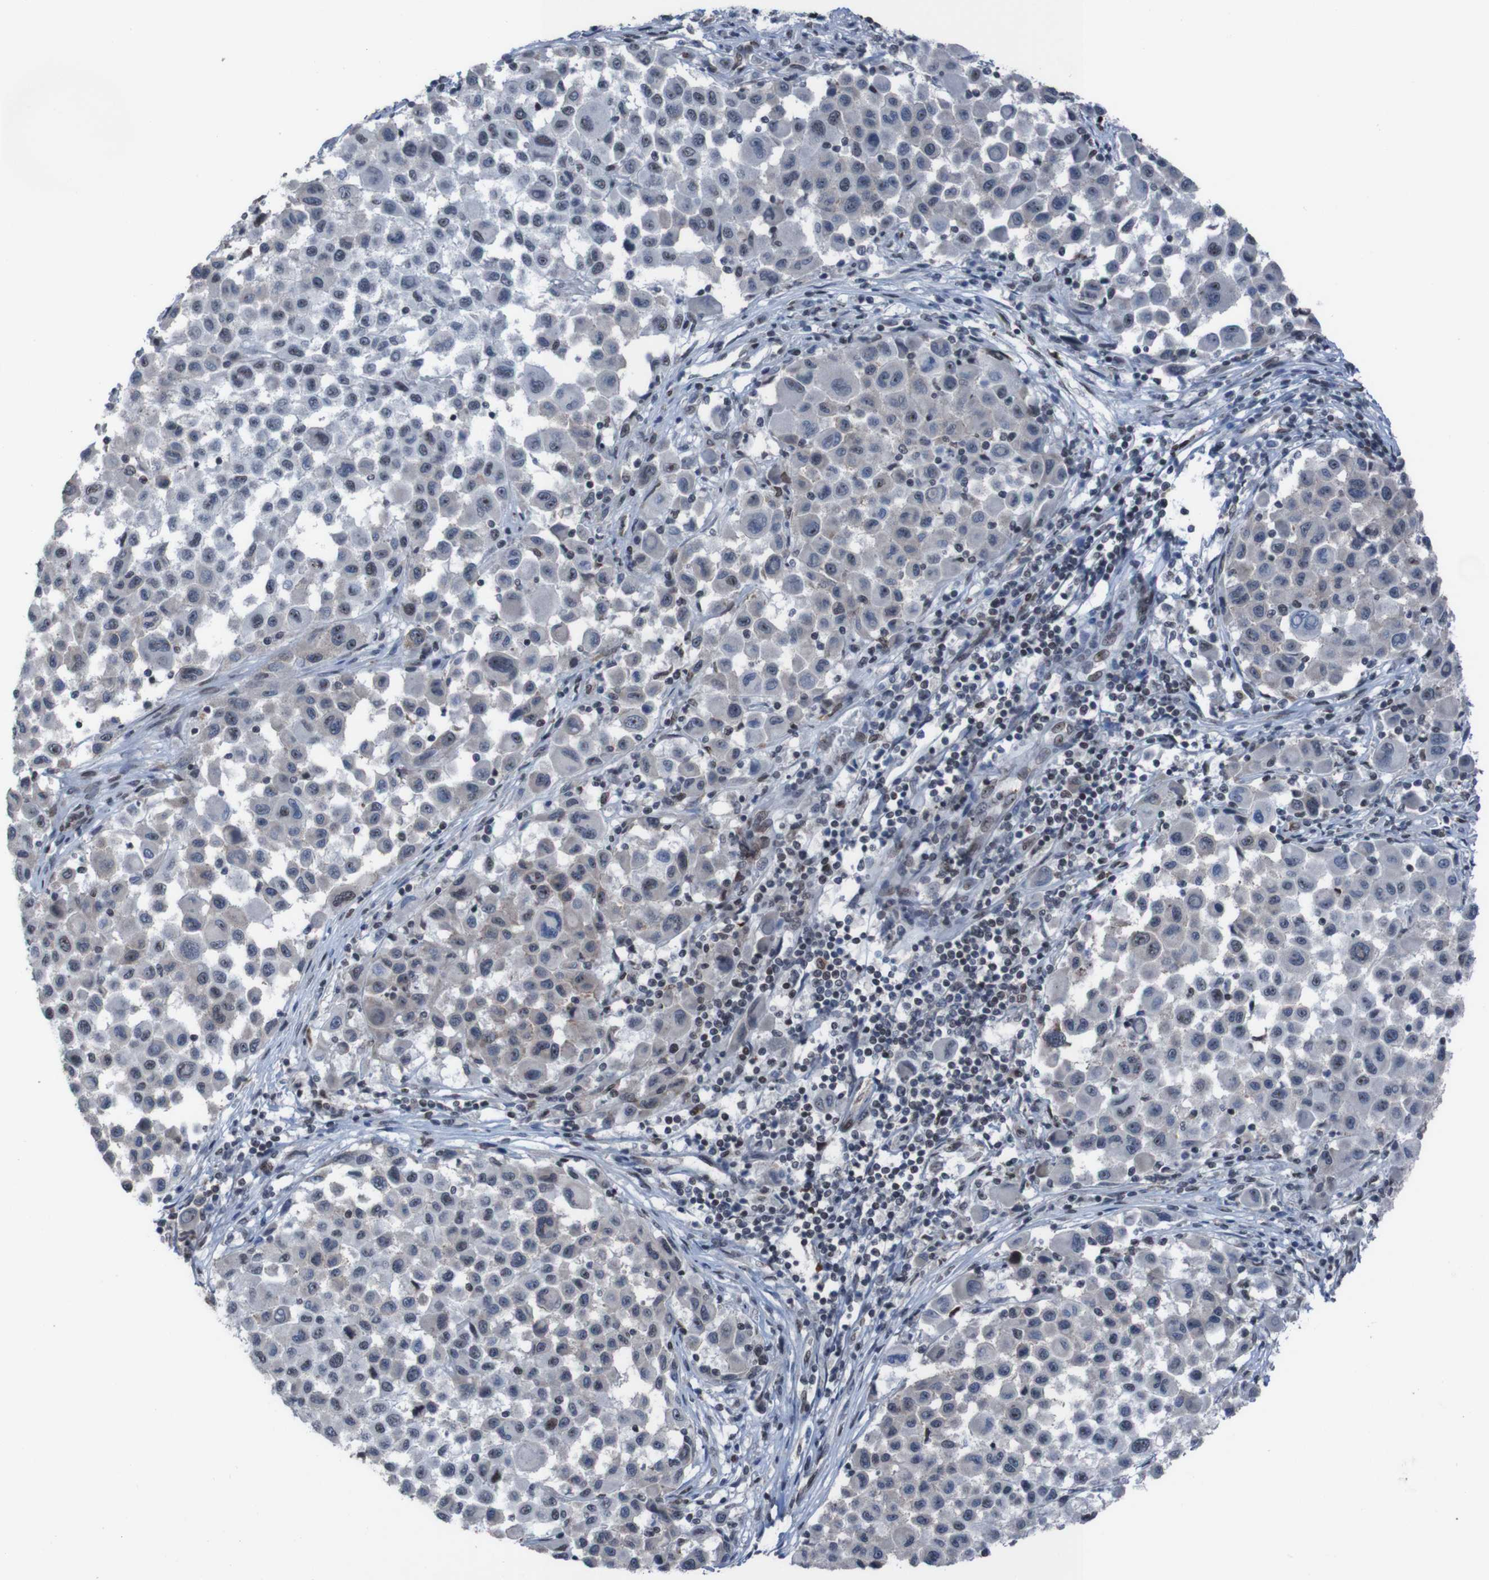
{"staining": {"intensity": "moderate", "quantity": "<25%", "location": "nuclear"}, "tissue": "melanoma", "cell_type": "Tumor cells", "image_type": "cancer", "snomed": [{"axis": "morphology", "description": "Malignant melanoma, Metastatic site"}, {"axis": "topography", "description": "Lymph node"}], "caption": "Malignant melanoma (metastatic site) was stained to show a protein in brown. There is low levels of moderate nuclear staining in approximately <25% of tumor cells. The staining is performed using DAB (3,3'-diaminobenzidine) brown chromogen to label protein expression. The nuclei are counter-stained blue using hematoxylin.", "gene": "PHF2", "patient": {"sex": "male", "age": 61}}